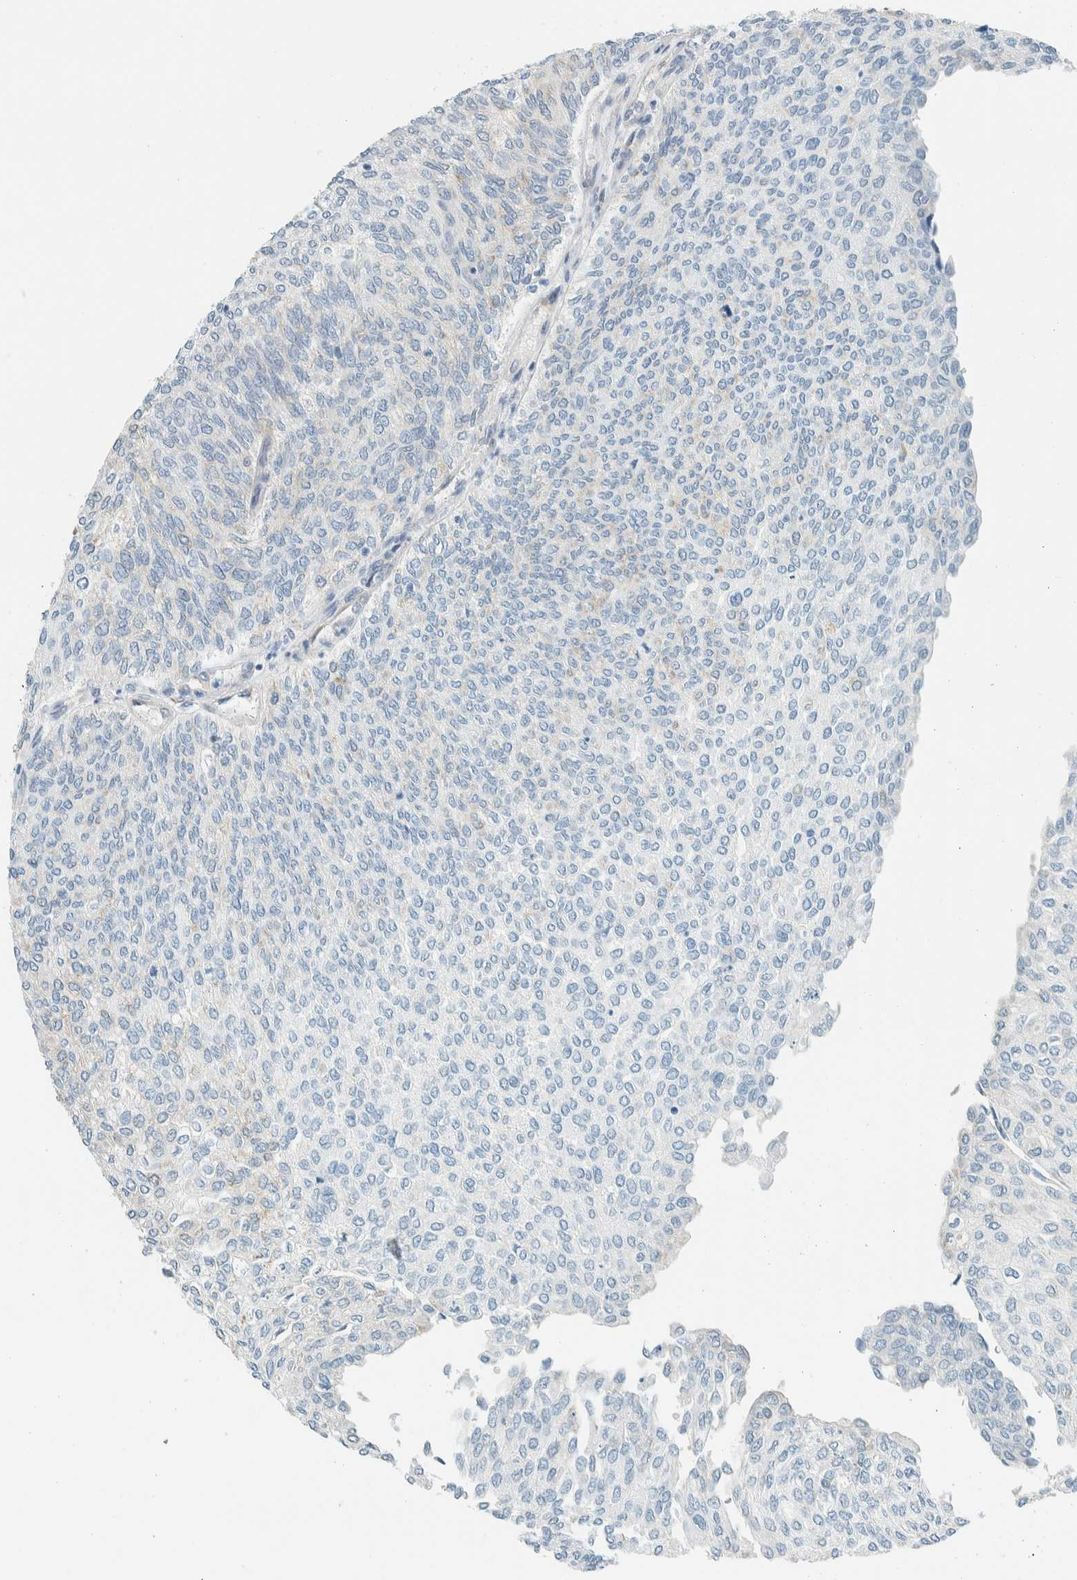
{"staining": {"intensity": "weak", "quantity": "<25%", "location": "cytoplasmic/membranous"}, "tissue": "urothelial cancer", "cell_type": "Tumor cells", "image_type": "cancer", "snomed": [{"axis": "morphology", "description": "Urothelial carcinoma, Low grade"}, {"axis": "topography", "description": "Urinary bladder"}], "caption": "Immunohistochemistry (IHC) of human urothelial carcinoma (low-grade) shows no positivity in tumor cells.", "gene": "ALDH7A1", "patient": {"sex": "female", "age": 79}}